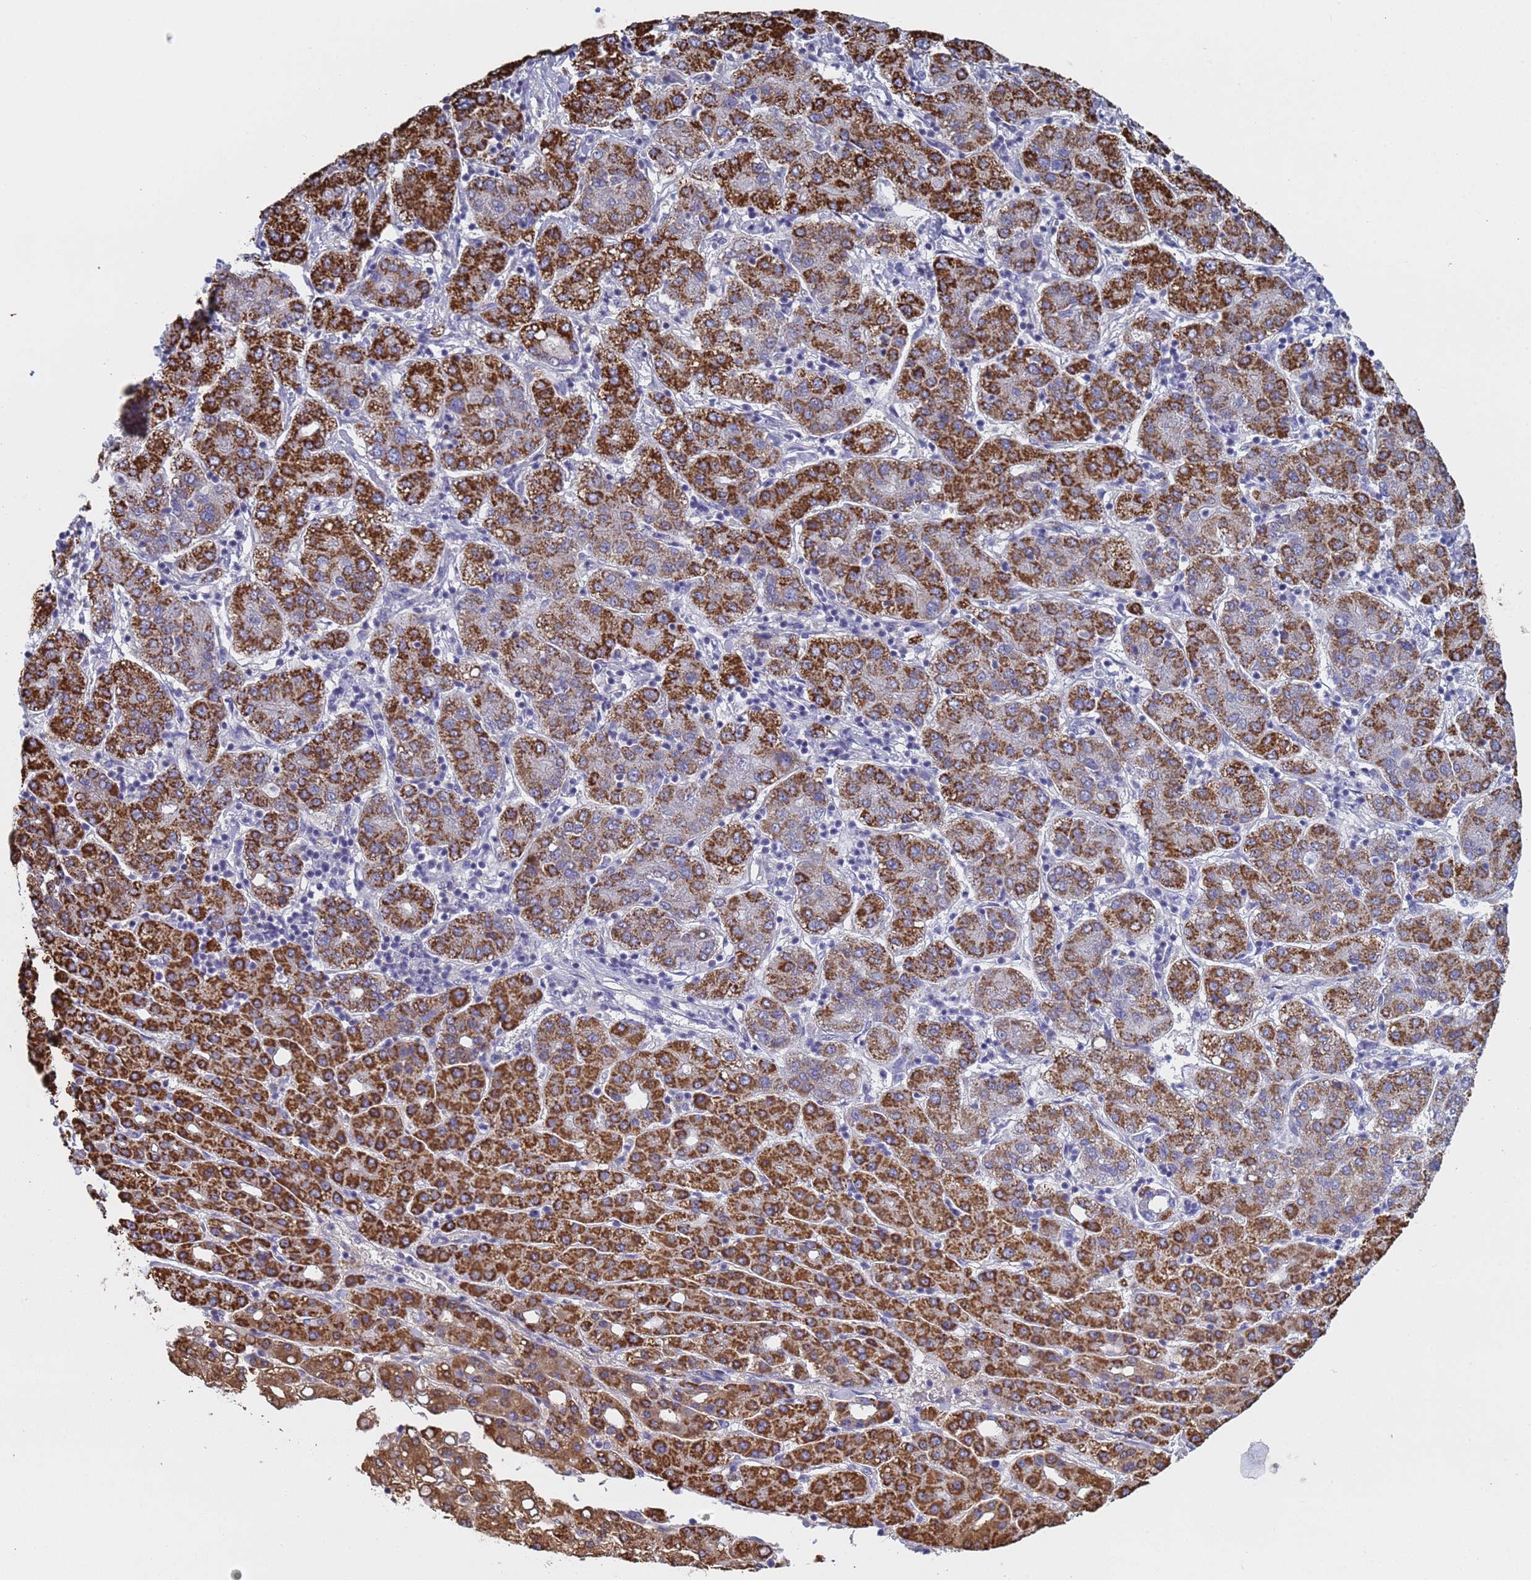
{"staining": {"intensity": "strong", "quantity": ">75%", "location": "cytoplasmic/membranous"}, "tissue": "liver cancer", "cell_type": "Tumor cells", "image_type": "cancer", "snomed": [{"axis": "morphology", "description": "Carcinoma, Hepatocellular, NOS"}, {"axis": "topography", "description": "Liver"}], "caption": "This micrograph displays immunohistochemistry staining of liver hepatocellular carcinoma, with high strong cytoplasmic/membranous staining in approximately >75% of tumor cells.", "gene": "CAPN7", "patient": {"sex": "male", "age": 65}}